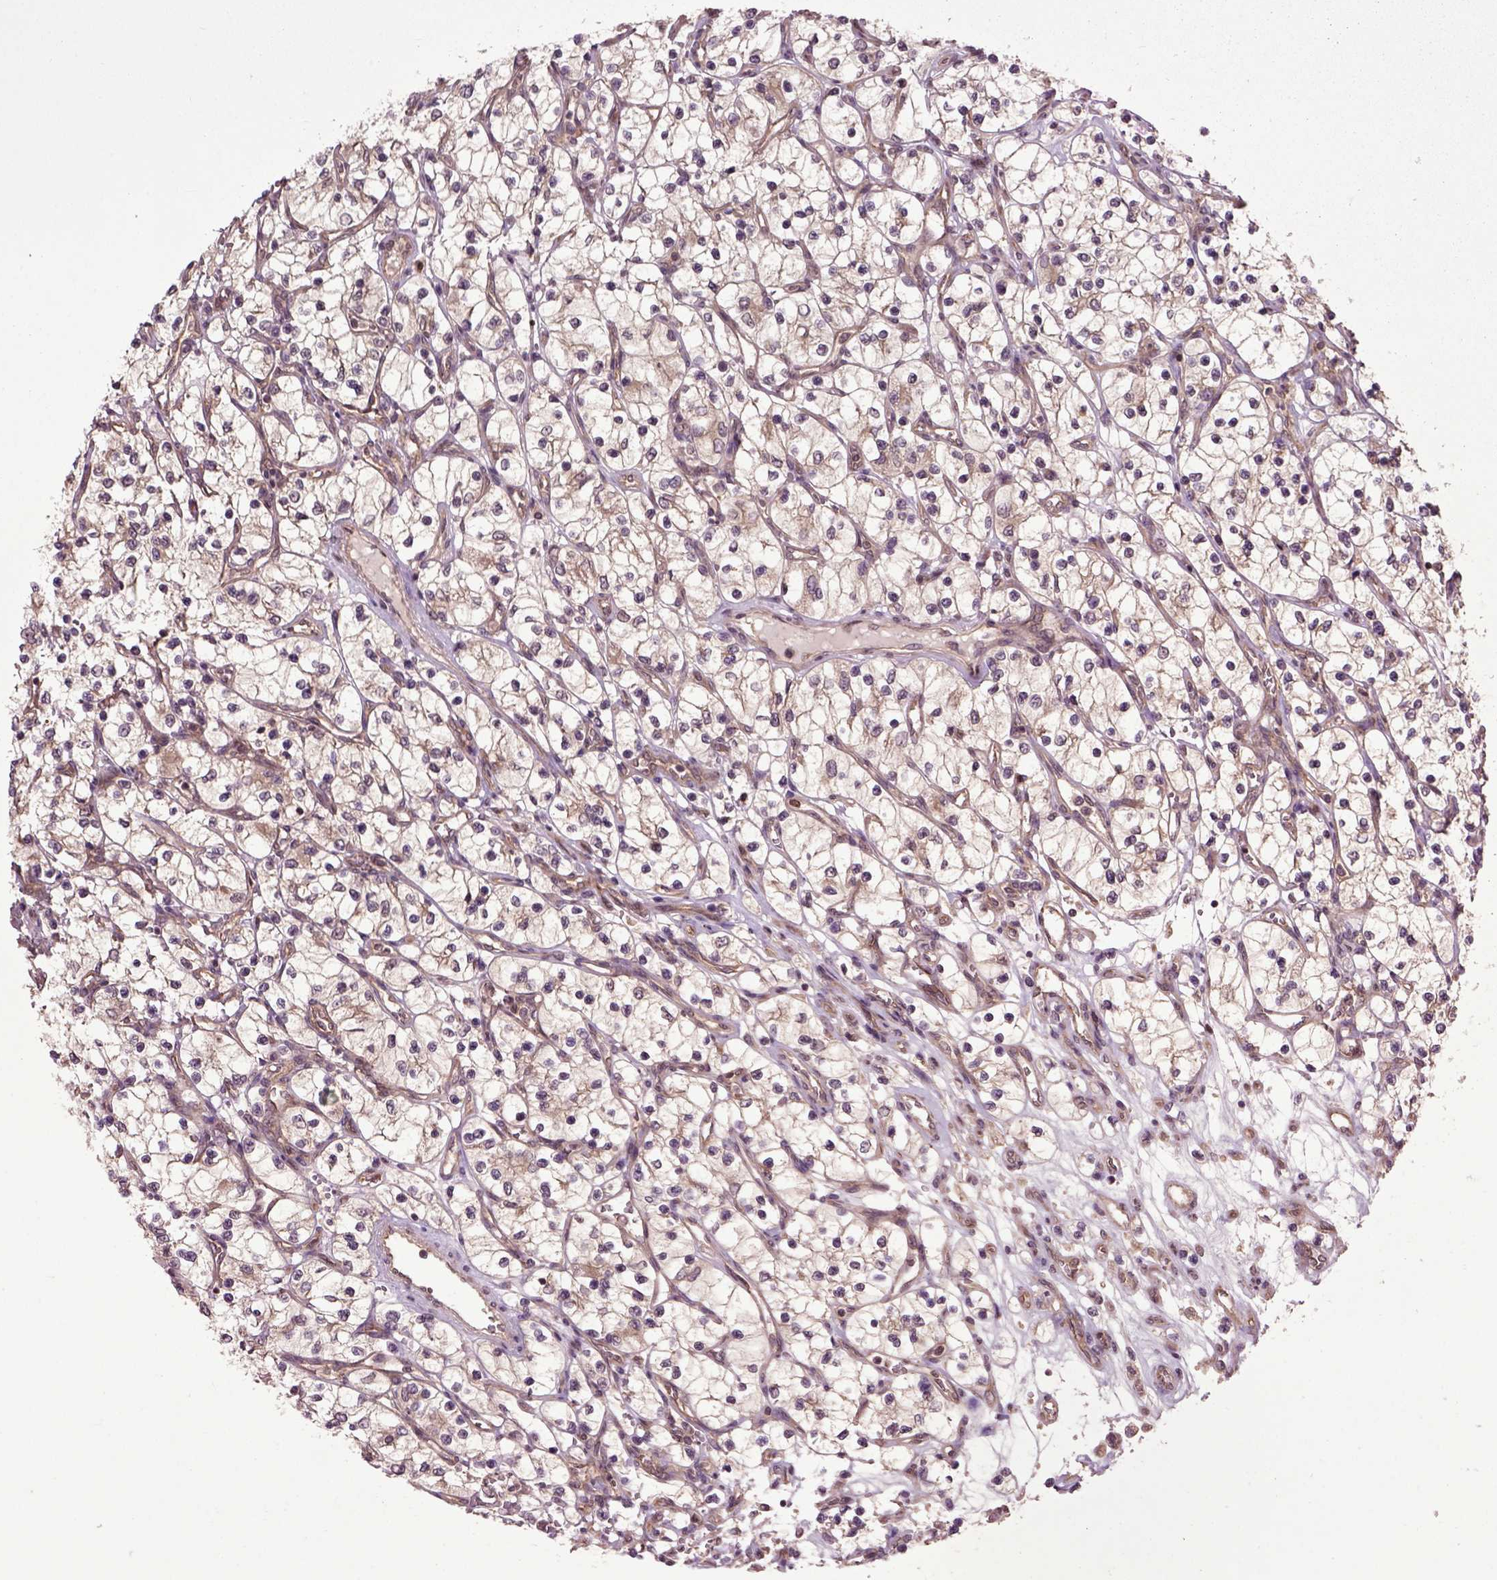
{"staining": {"intensity": "moderate", "quantity": ">75%", "location": "cytoplasmic/membranous"}, "tissue": "renal cancer", "cell_type": "Tumor cells", "image_type": "cancer", "snomed": [{"axis": "morphology", "description": "Adenocarcinoma, NOS"}, {"axis": "topography", "description": "Kidney"}], "caption": "Tumor cells display moderate cytoplasmic/membranous staining in approximately >75% of cells in renal cancer (adenocarcinoma).", "gene": "WDR48", "patient": {"sex": "female", "age": 69}}